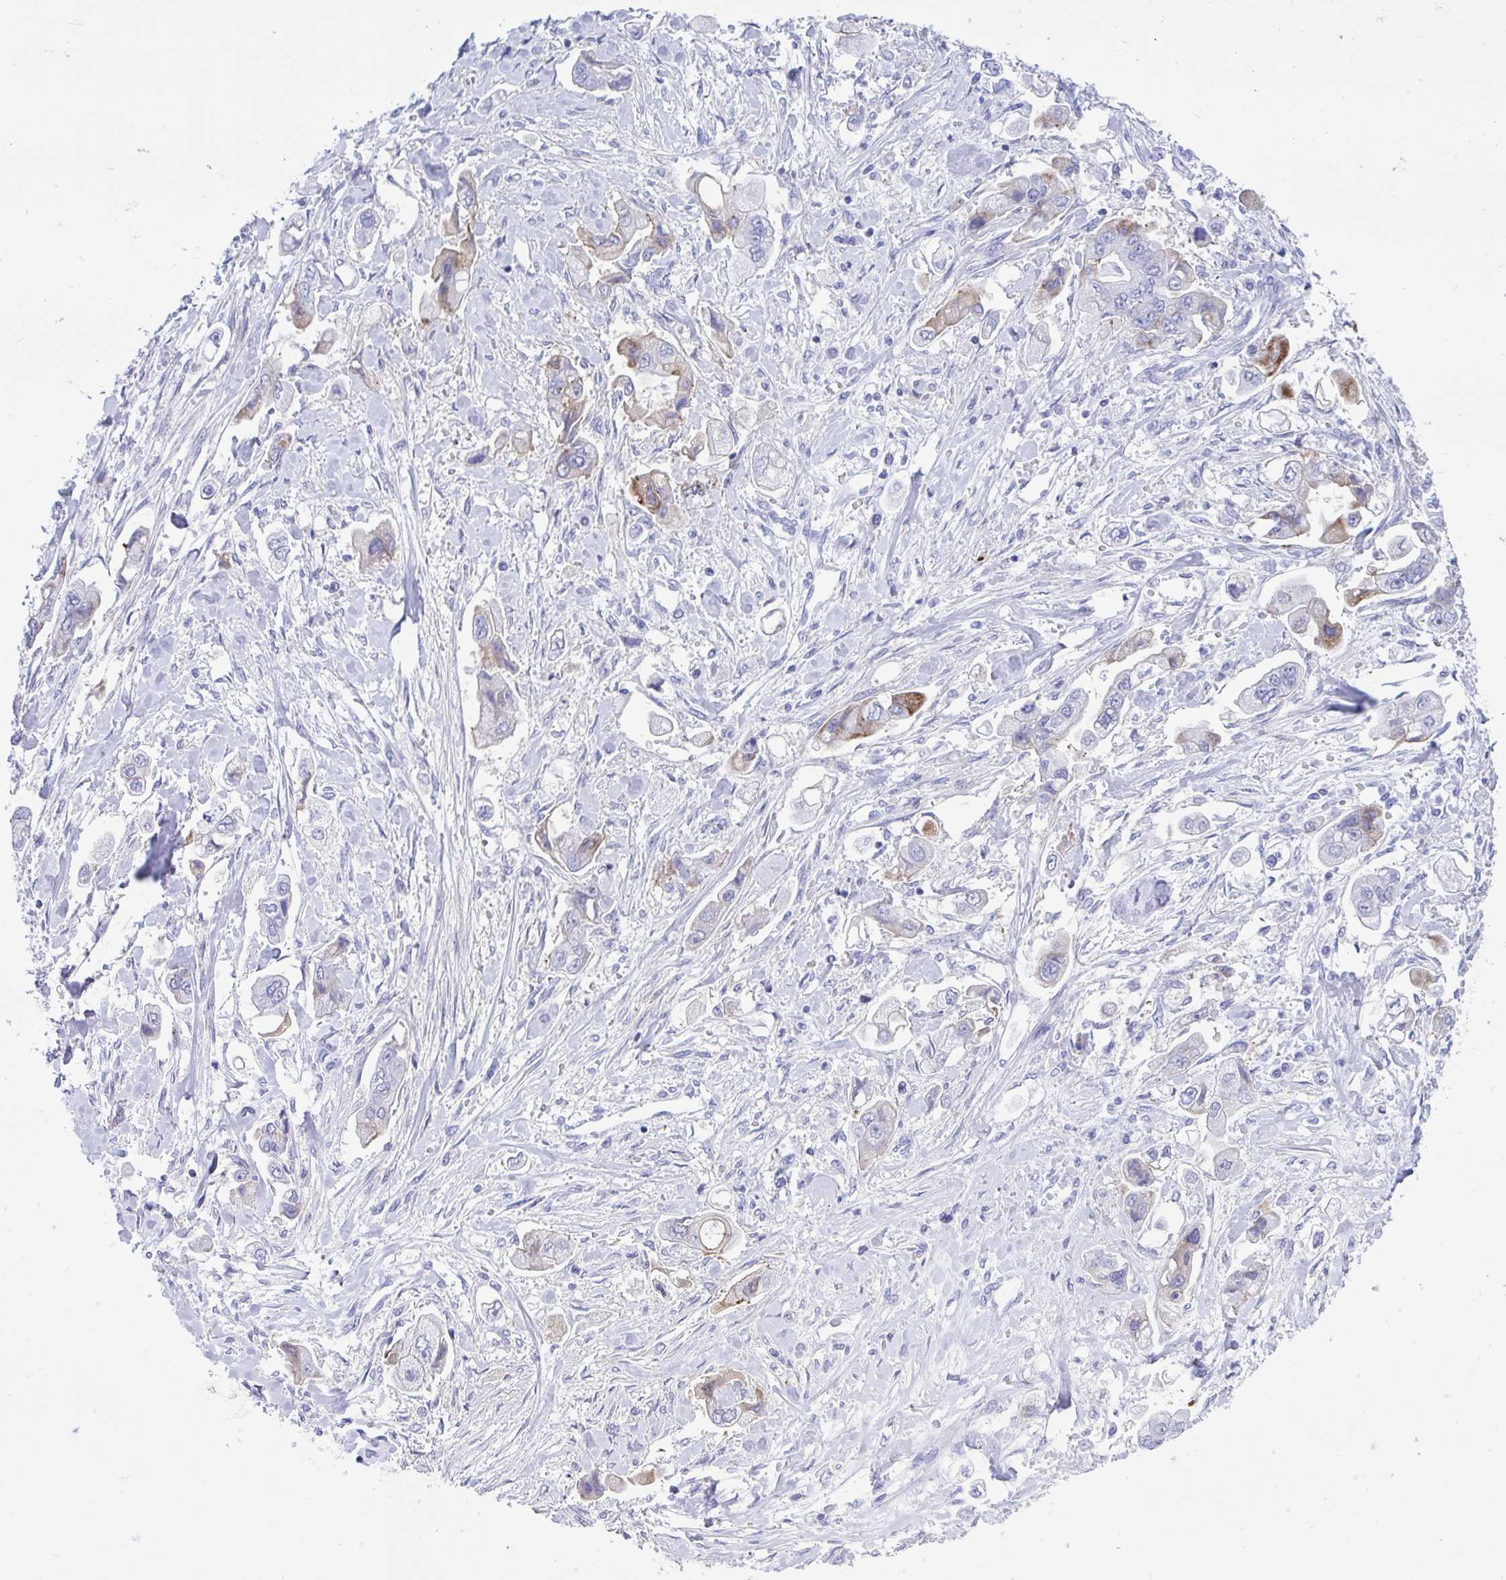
{"staining": {"intensity": "moderate", "quantity": "<25%", "location": "cytoplasmic/membranous"}, "tissue": "stomach cancer", "cell_type": "Tumor cells", "image_type": "cancer", "snomed": [{"axis": "morphology", "description": "Adenocarcinoma, NOS"}, {"axis": "topography", "description": "Stomach"}], "caption": "High-power microscopy captured an IHC image of stomach adenocarcinoma, revealing moderate cytoplasmic/membranous staining in about <25% of tumor cells.", "gene": "BEX5", "patient": {"sex": "male", "age": 62}}